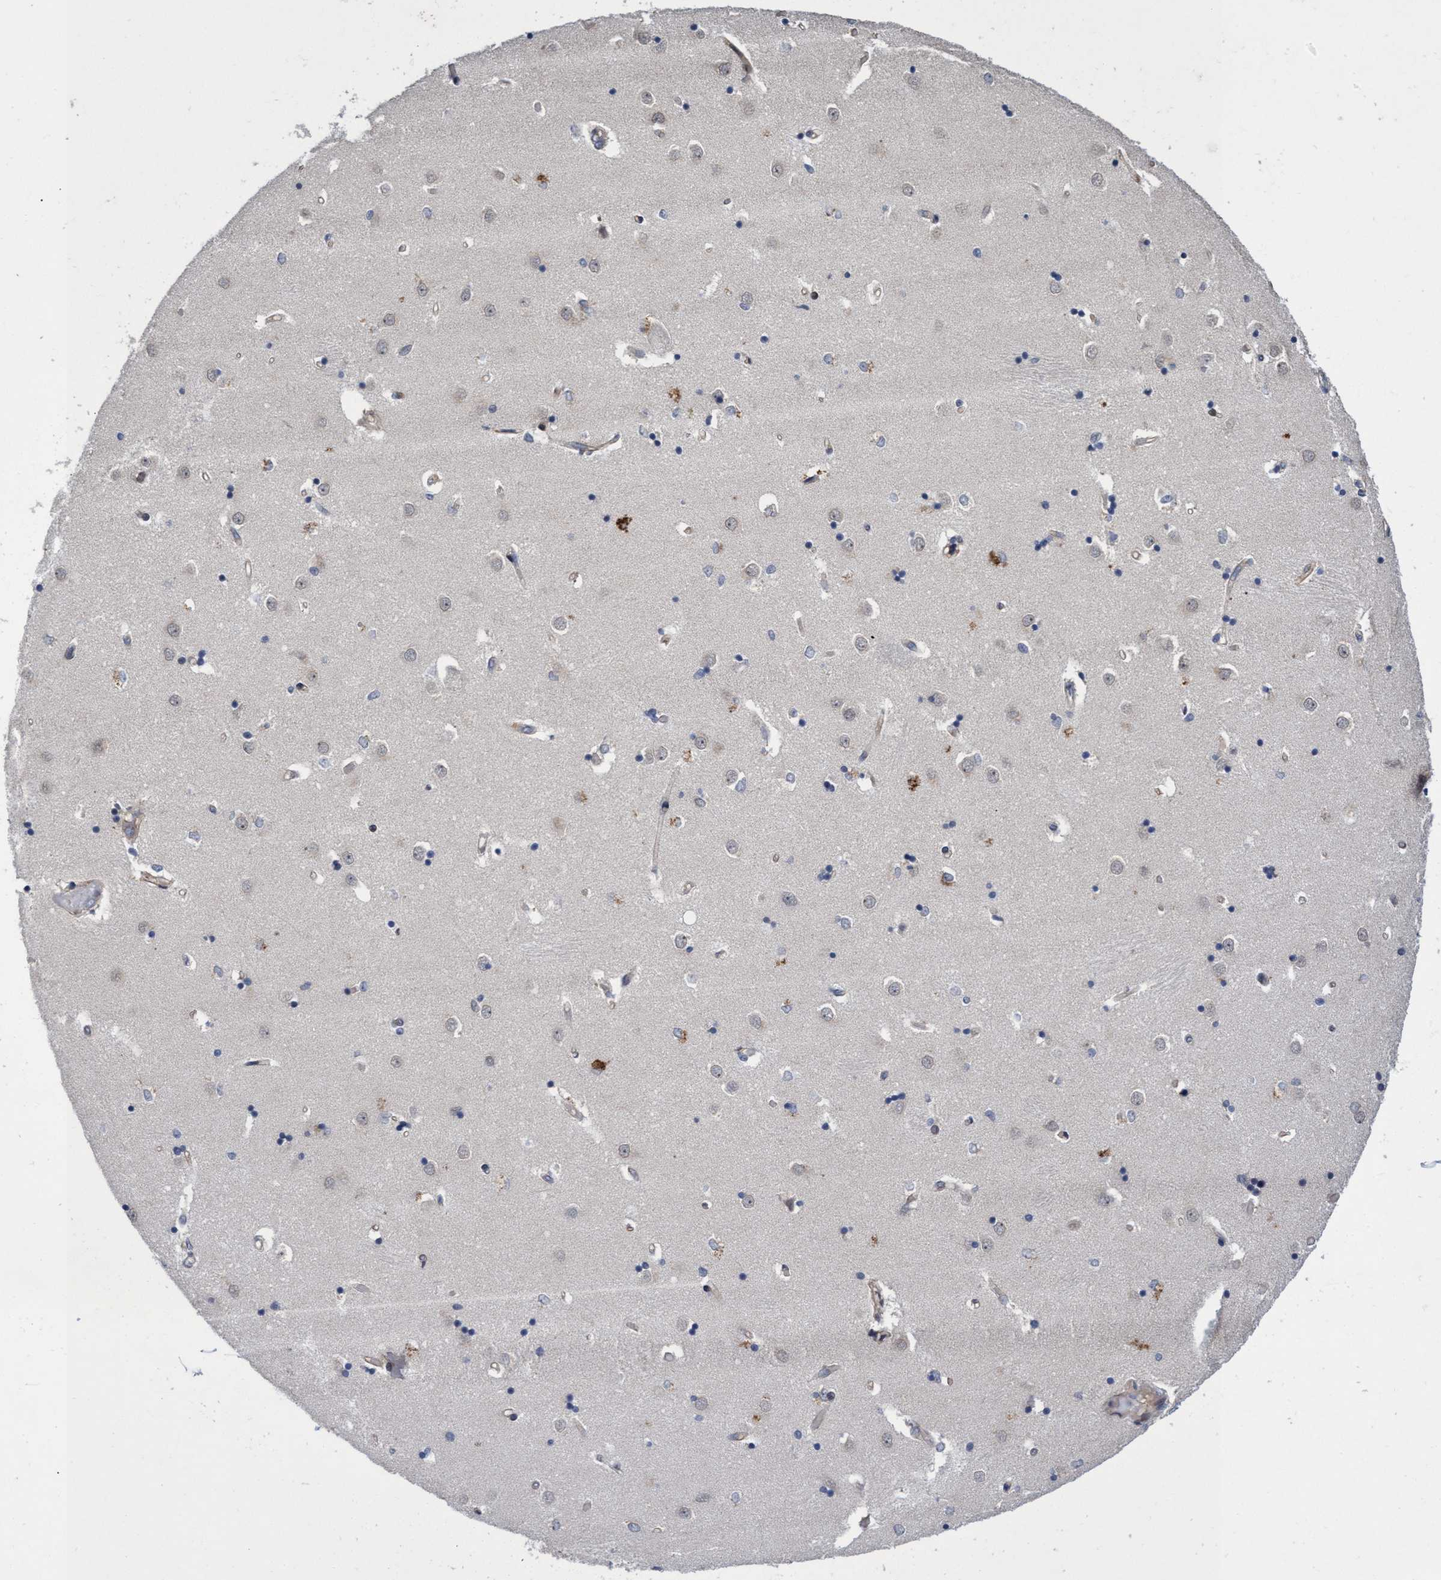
{"staining": {"intensity": "weak", "quantity": "<25%", "location": "nuclear"}, "tissue": "caudate", "cell_type": "Glial cells", "image_type": "normal", "snomed": [{"axis": "morphology", "description": "Normal tissue, NOS"}, {"axis": "topography", "description": "Lateral ventricle wall"}], "caption": "The histopathology image demonstrates no staining of glial cells in benign caudate.", "gene": "ZNF750", "patient": {"sex": "male", "age": 45}}